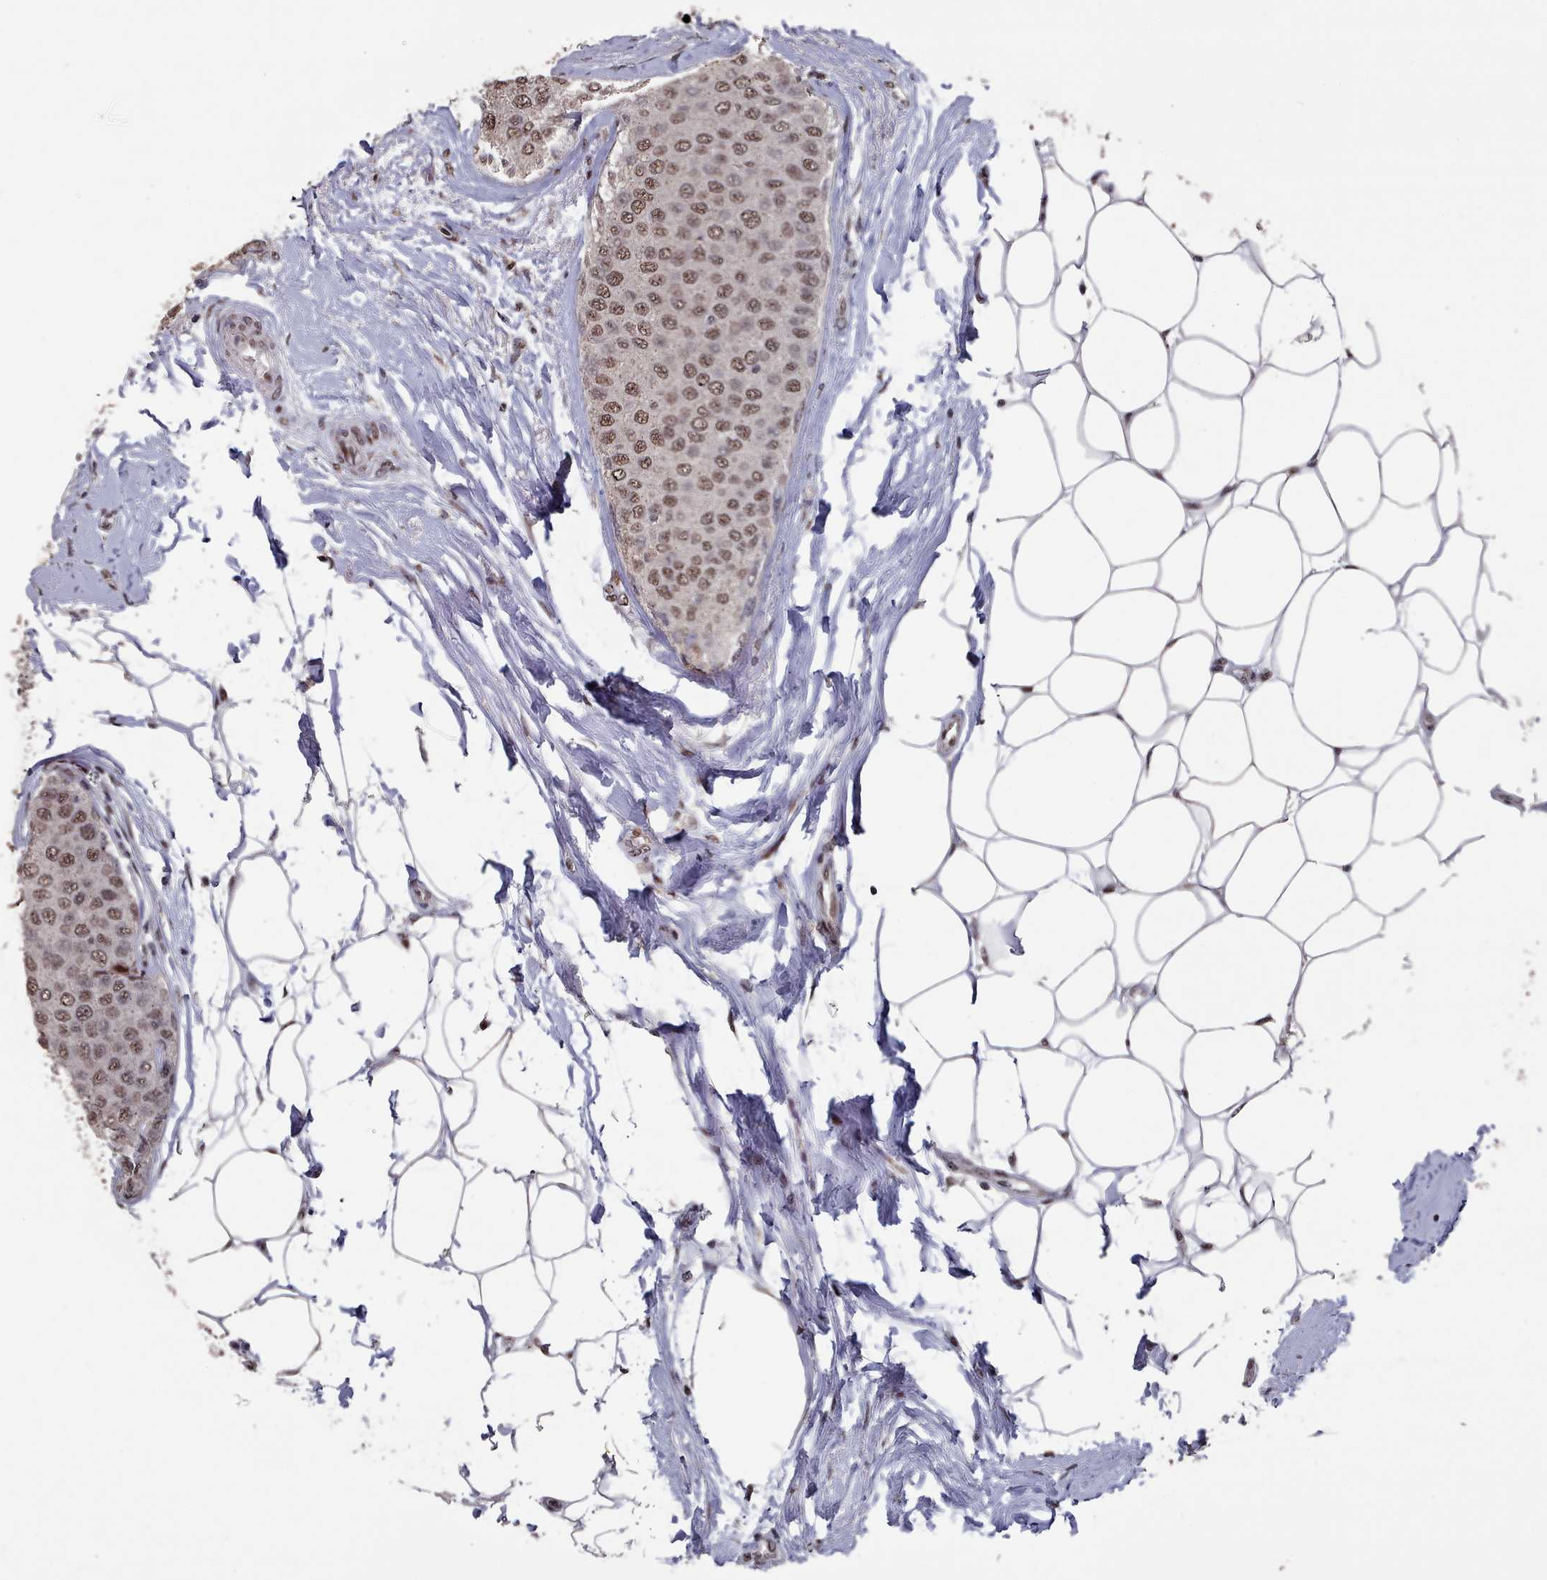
{"staining": {"intensity": "moderate", "quantity": ">75%", "location": "nuclear"}, "tissue": "breast cancer", "cell_type": "Tumor cells", "image_type": "cancer", "snomed": [{"axis": "morphology", "description": "Duct carcinoma"}, {"axis": "topography", "description": "Breast"}], "caption": "A high-resolution photomicrograph shows immunohistochemistry (IHC) staining of breast cancer, which reveals moderate nuclear expression in about >75% of tumor cells.", "gene": "PNRC2", "patient": {"sex": "female", "age": 72}}